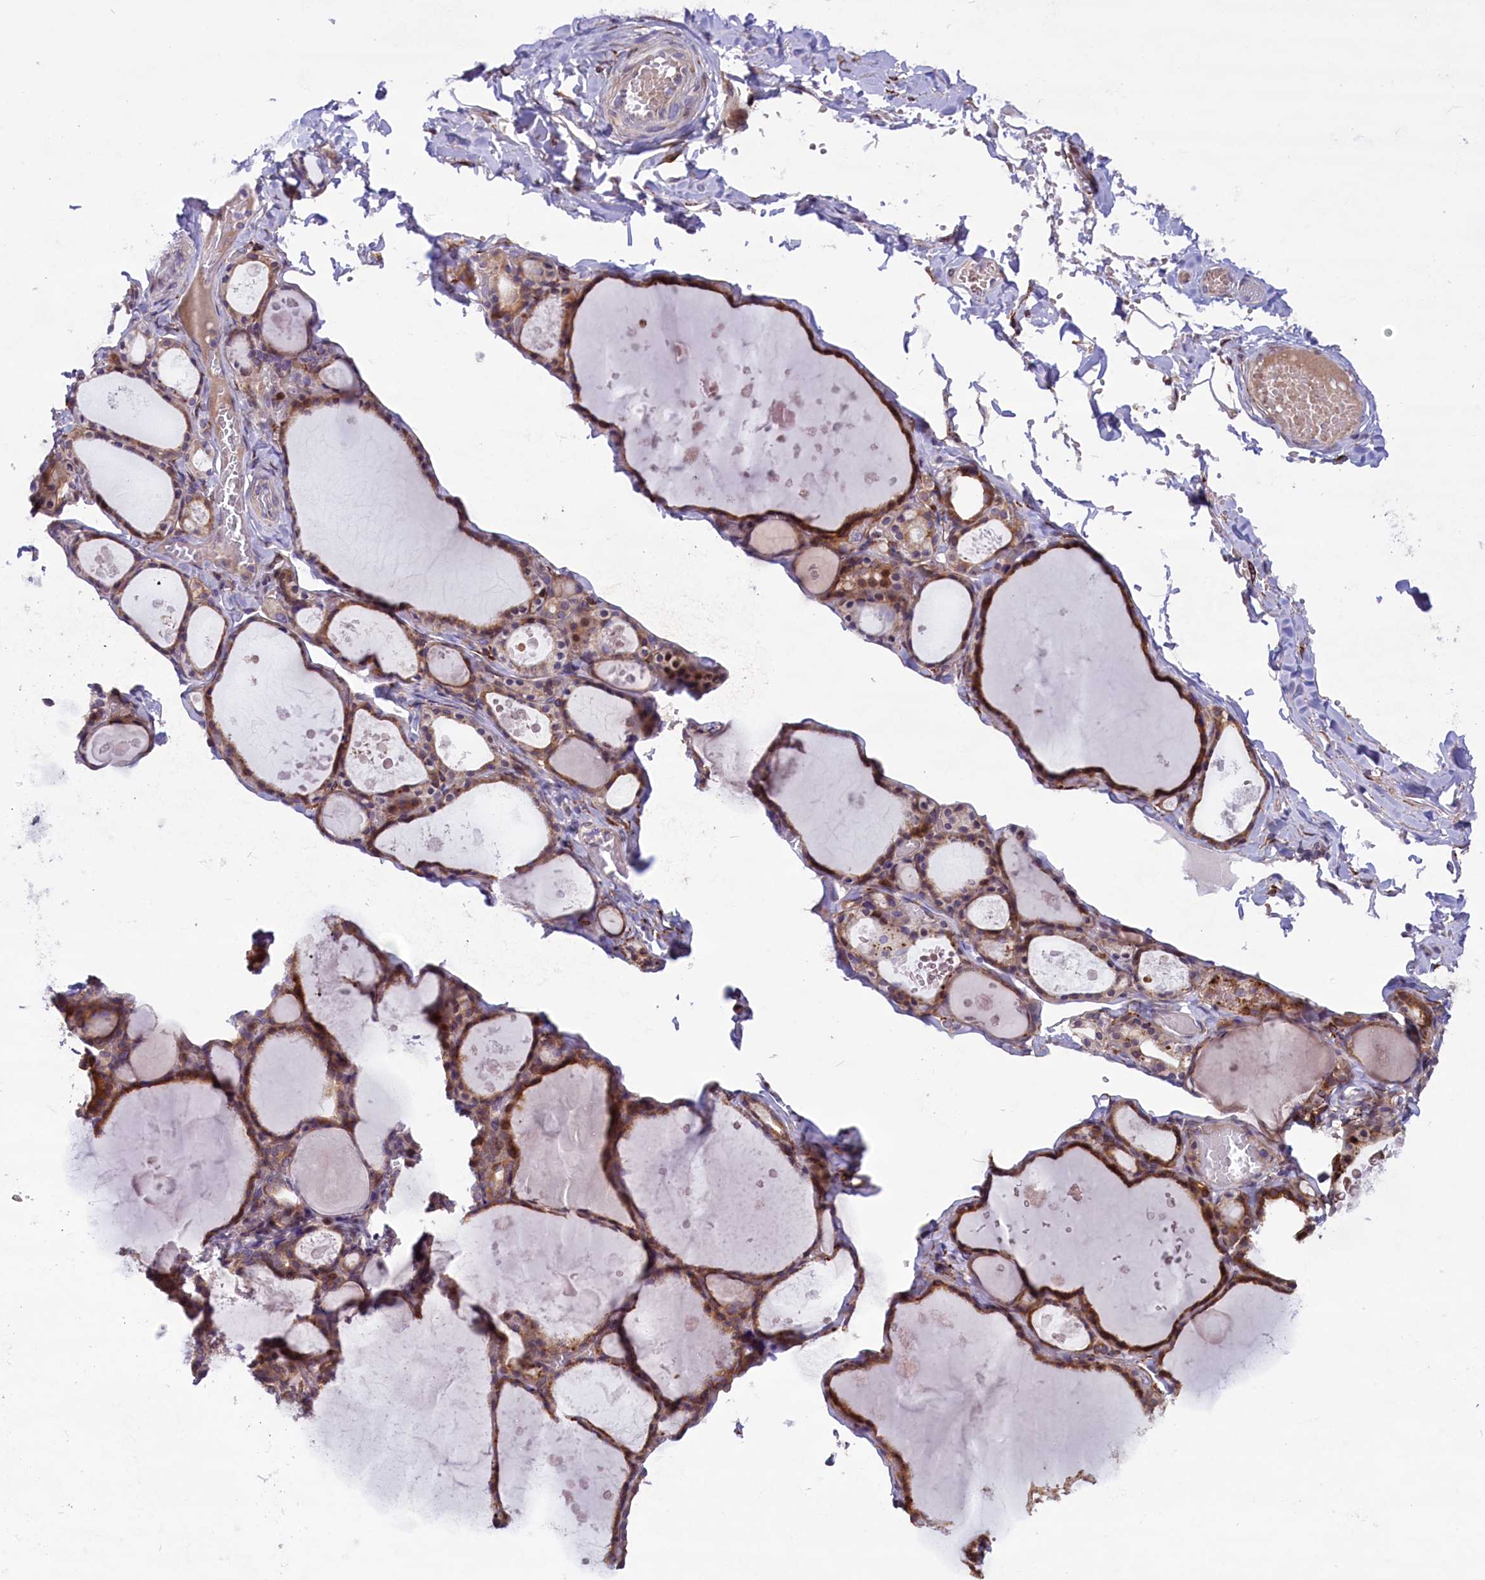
{"staining": {"intensity": "moderate", "quantity": ">75%", "location": "cytoplasmic/membranous"}, "tissue": "thyroid gland", "cell_type": "Glandular cells", "image_type": "normal", "snomed": [{"axis": "morphology", "description": "Normal tissue, NOS"}, {"axis": "topography", "description": "Thyroid gland"}], "caption": "Unremarkable thyroid gland reveals moderate cytoplasmic/membranous staining in about >75% of glandular cells, visualized by immunohistochemistry. The staining was performed using DAB (3,3'-diaminobenzidine) to visualize the protein expression in brown, while the nuclei were stained in blue with hematoxylin (Magnification: 20x).", "gene": "MIEF2", "patient": {"sex": "male", "age": 56}}